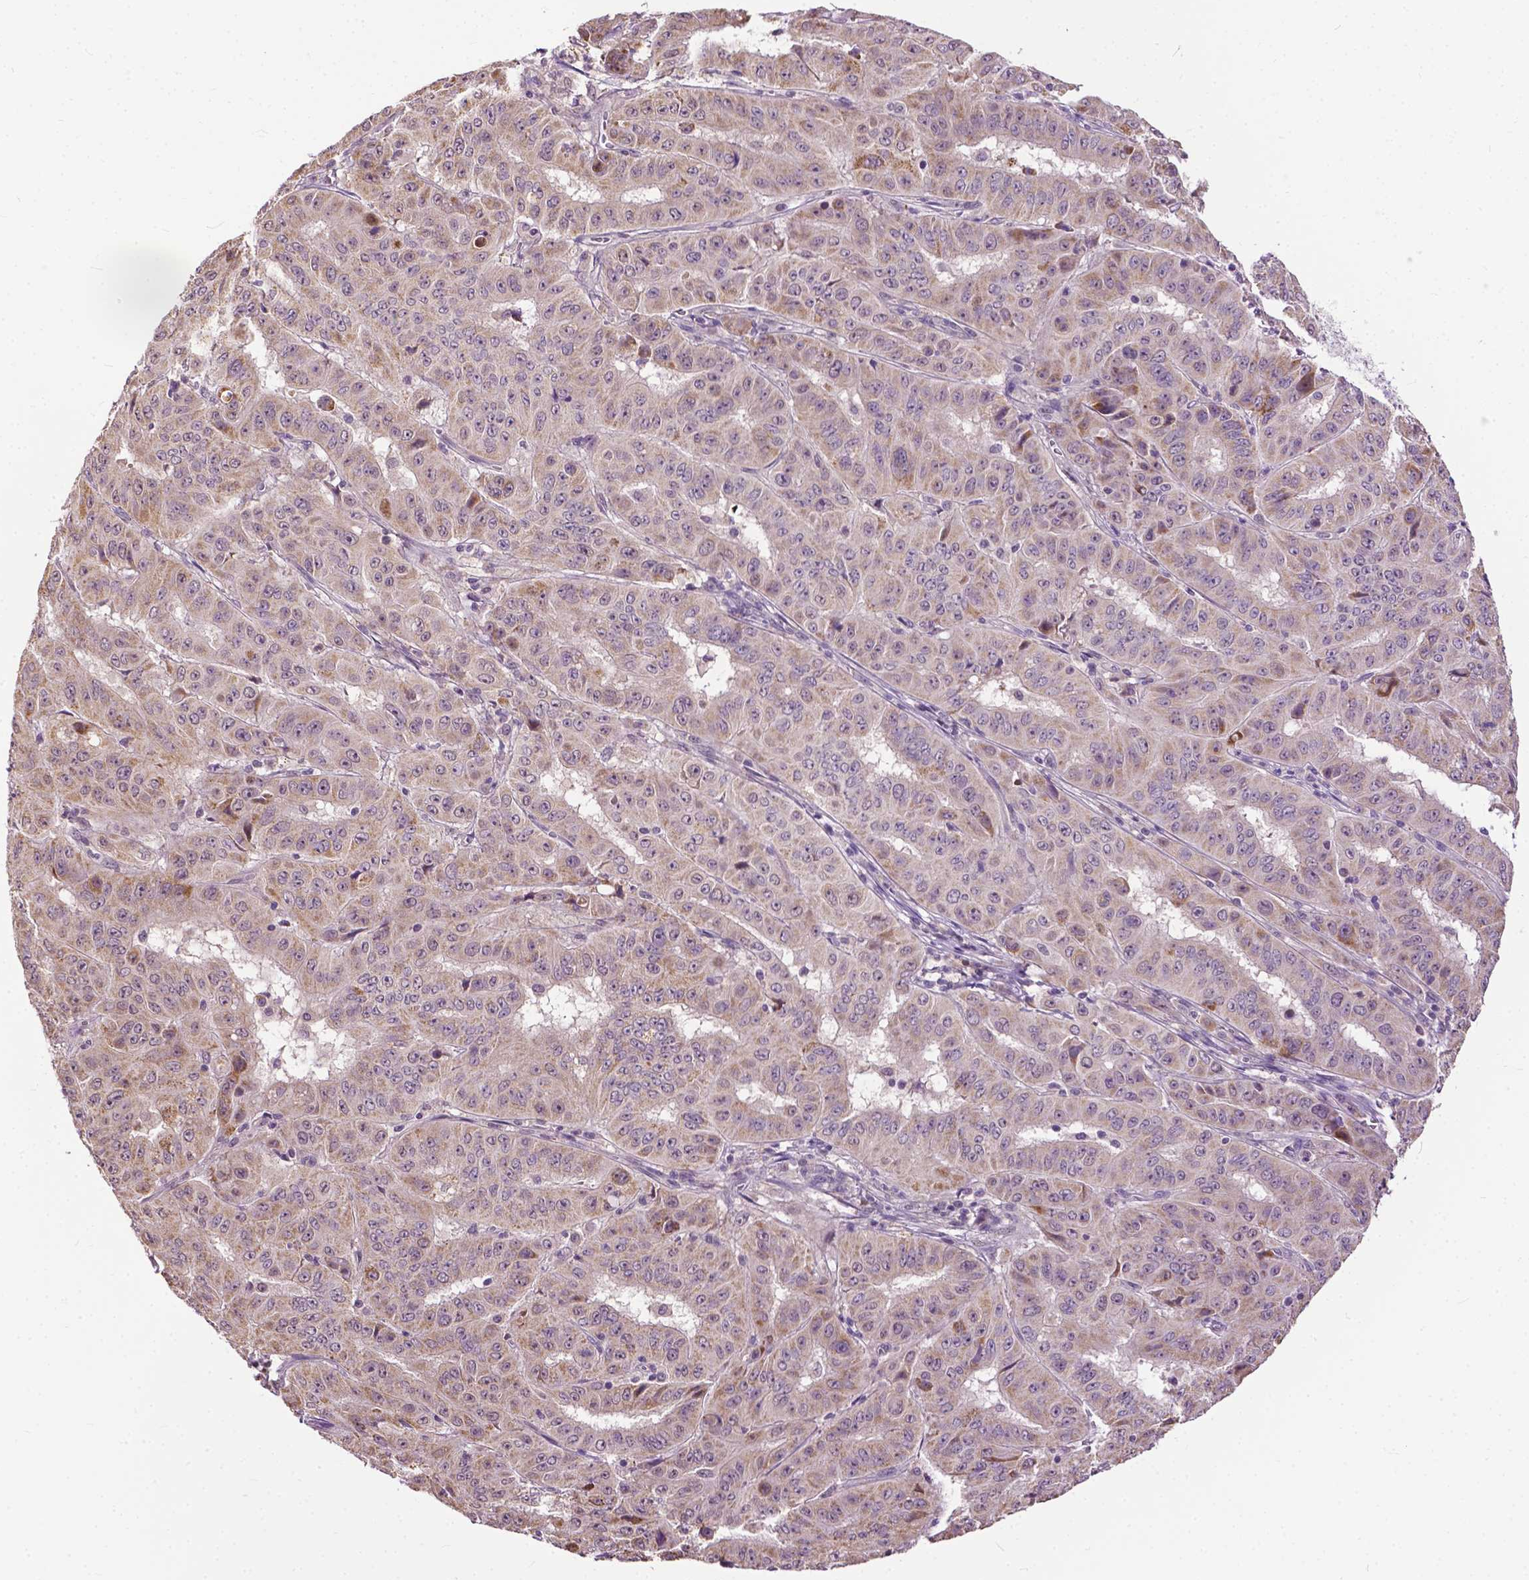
{"staining": {"intensity": "weak", "quantity": "25%-75%", "location": "cytoplasmic/membranous,nuclear"}, "tissue": "pancreatic cancer", "cell_type": "Tumor cells", "image_type": "cancer", "snomed": [{"axis": "morphology", "description": "Adenocarcinoma, NOS"}, {"axis": "topography", "description": "Pancreas"}], "caption": "Protein expression analysis of human pancreatic adenocarcinoma reveals weak cytoplasmic/membranous and nuclear positivity in approximately 25%-75% of tumor cells. (Brightfield microscopy of DAB IHC at high magnification).", "gene": "TTC9B", "patient": {"sex": "male", "age": 63}}